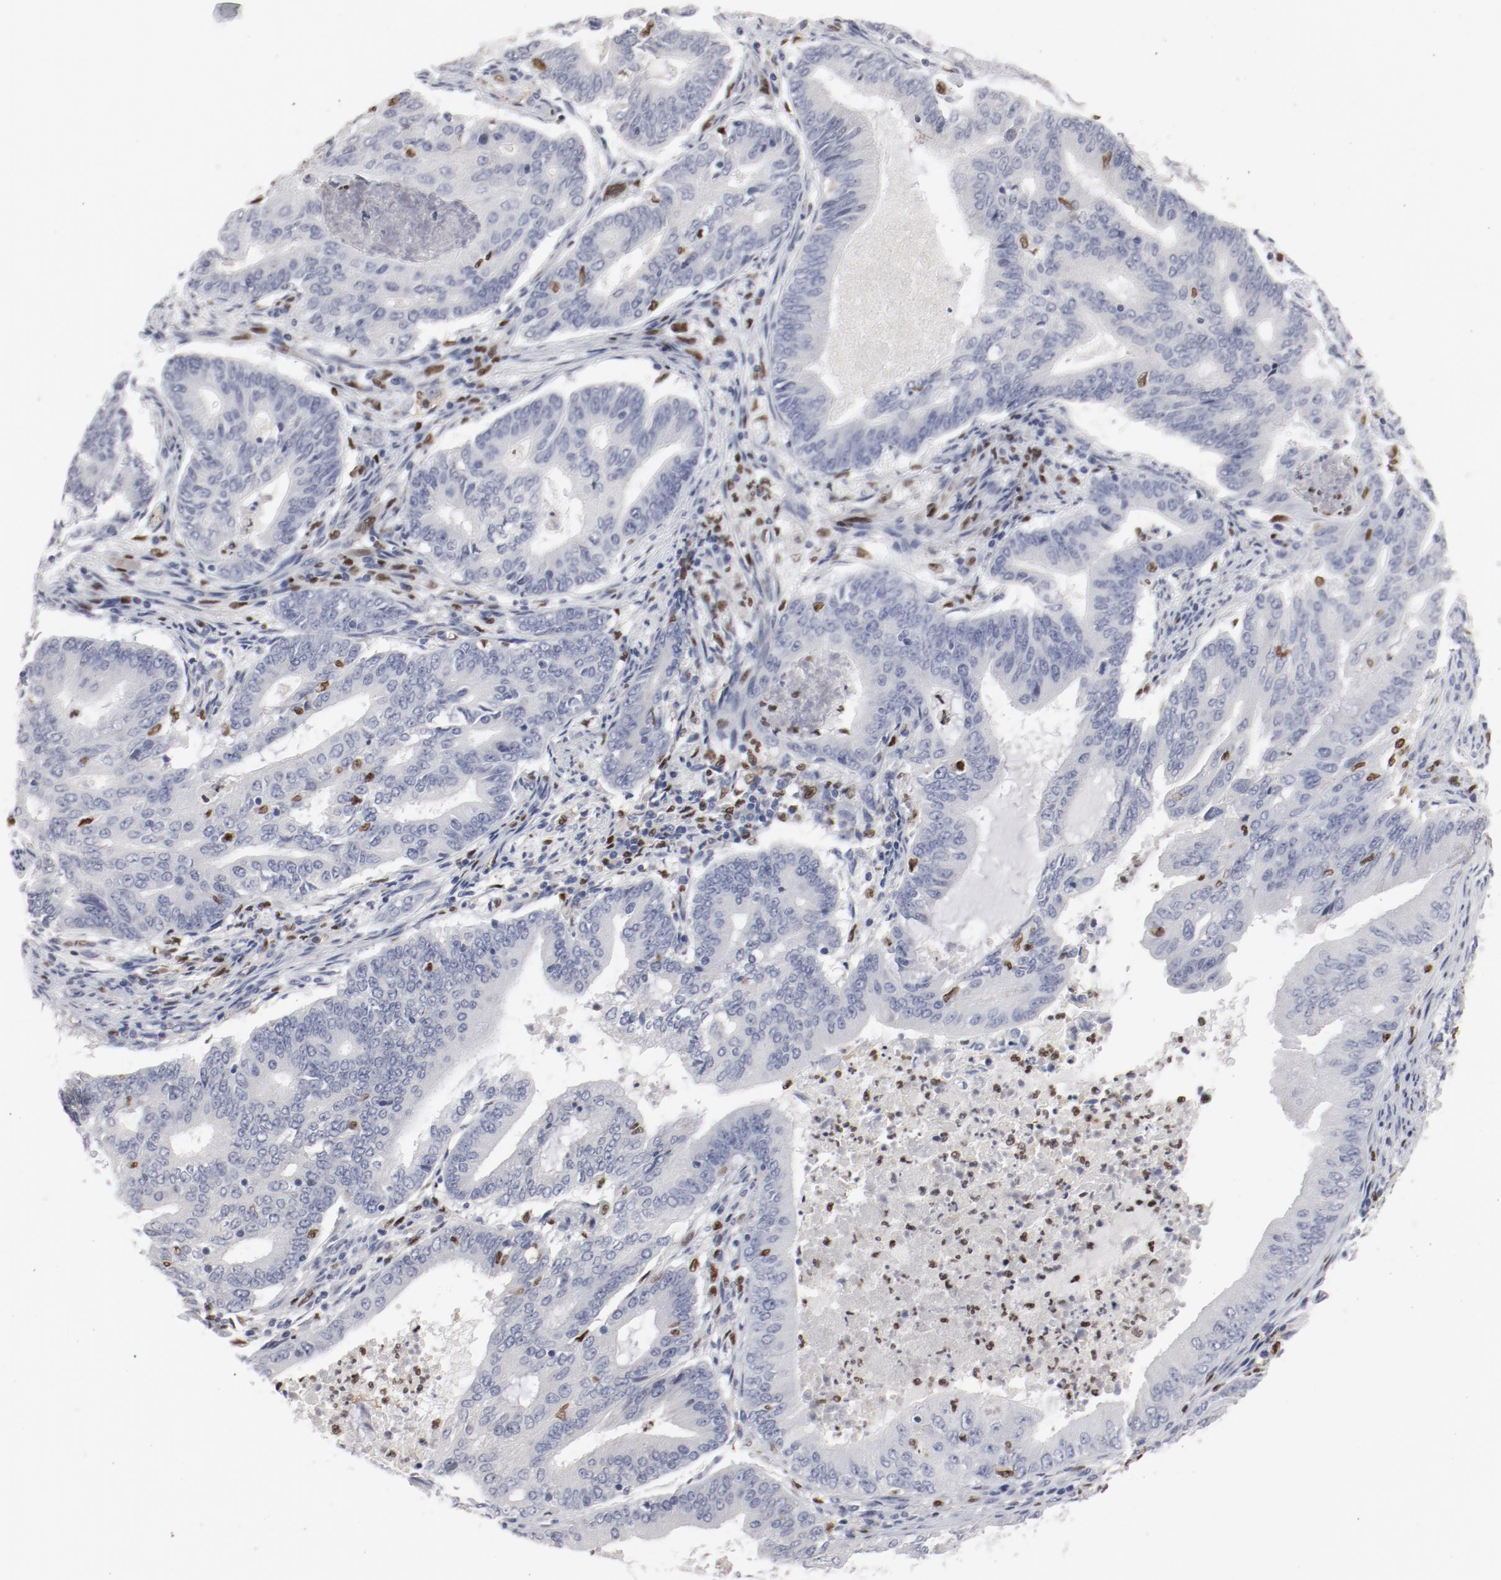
{"staining": {"intensity": "negative", "quantity": "none", "location": "none"}, "tissue": "endometrial cancer", "cell_type": "Tumor cells", "image_type": "cancer", "snomed": [{"axis": "morphology", "description": "Adenocarcinoma, NOS"}, {"axis": "topography", "description": "Endometrium"}], "caption": "An IHC histopathology image of endometrial cancer (adenocarcinoma) is shown. There is no staining in tumor cells of endometrial cancer (adenocarcinoma).", "gene": "SPI1", "patient": {"sex": "female", "age": 63}}